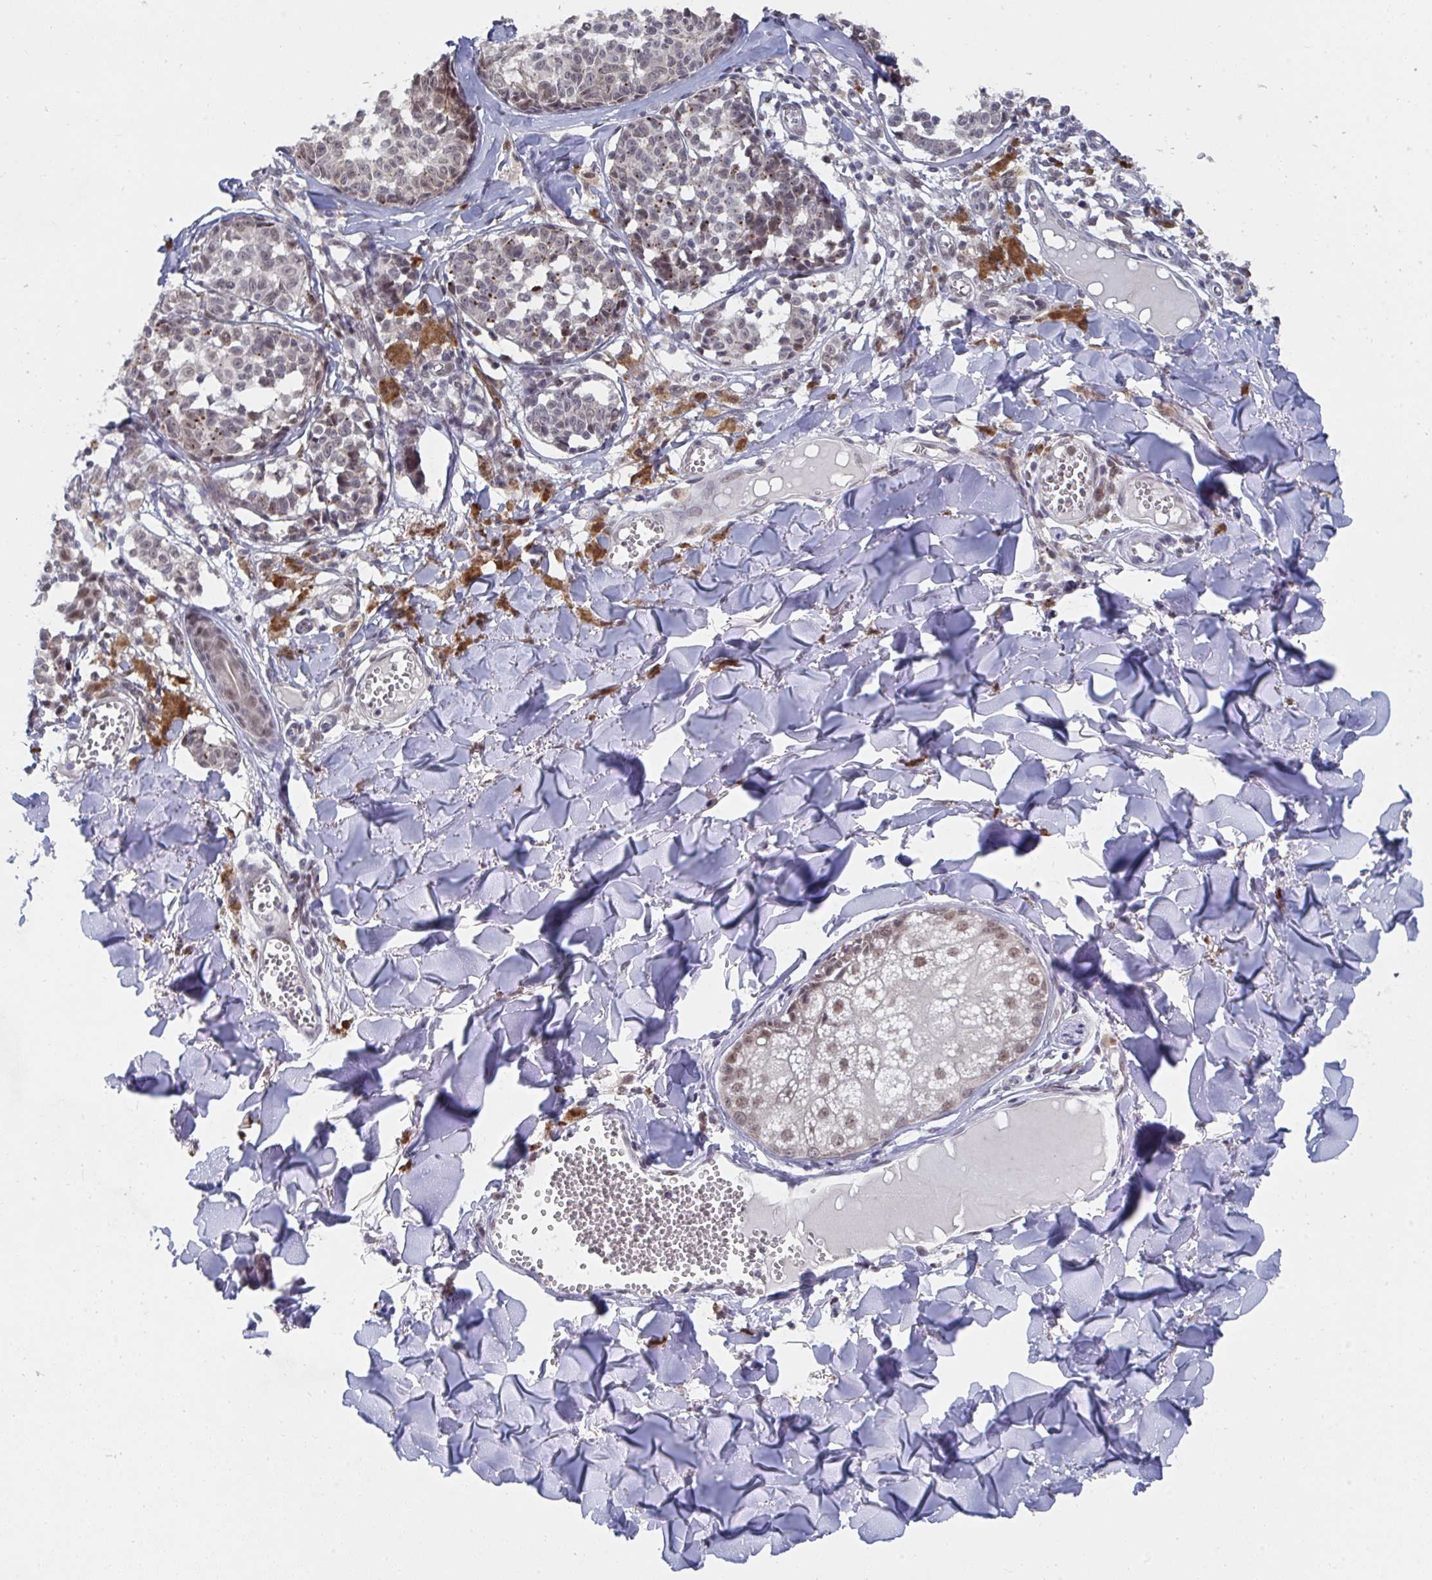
{"staining": {"intensity": "weak", "quantity": ">75%", "location": "nuclear"}, "tissue": "melanoma", "cell_type": "Tumor cells", "image_type": "cancer", "snomed": [{"axis": "morphology", "description": "Malignant melanoma, NOS"}, {"axis": "topography", "description": "Skin"}], "caption": "Tumor cells demonstrate low levels of weak nuclear expression in approximately >75% of cells in human melanoma. (brown staining indicates protein expression, while blue staining denotes nuclei).", "gene": "JMJD1C", "patient": {"sex": "female", "age": 43}}